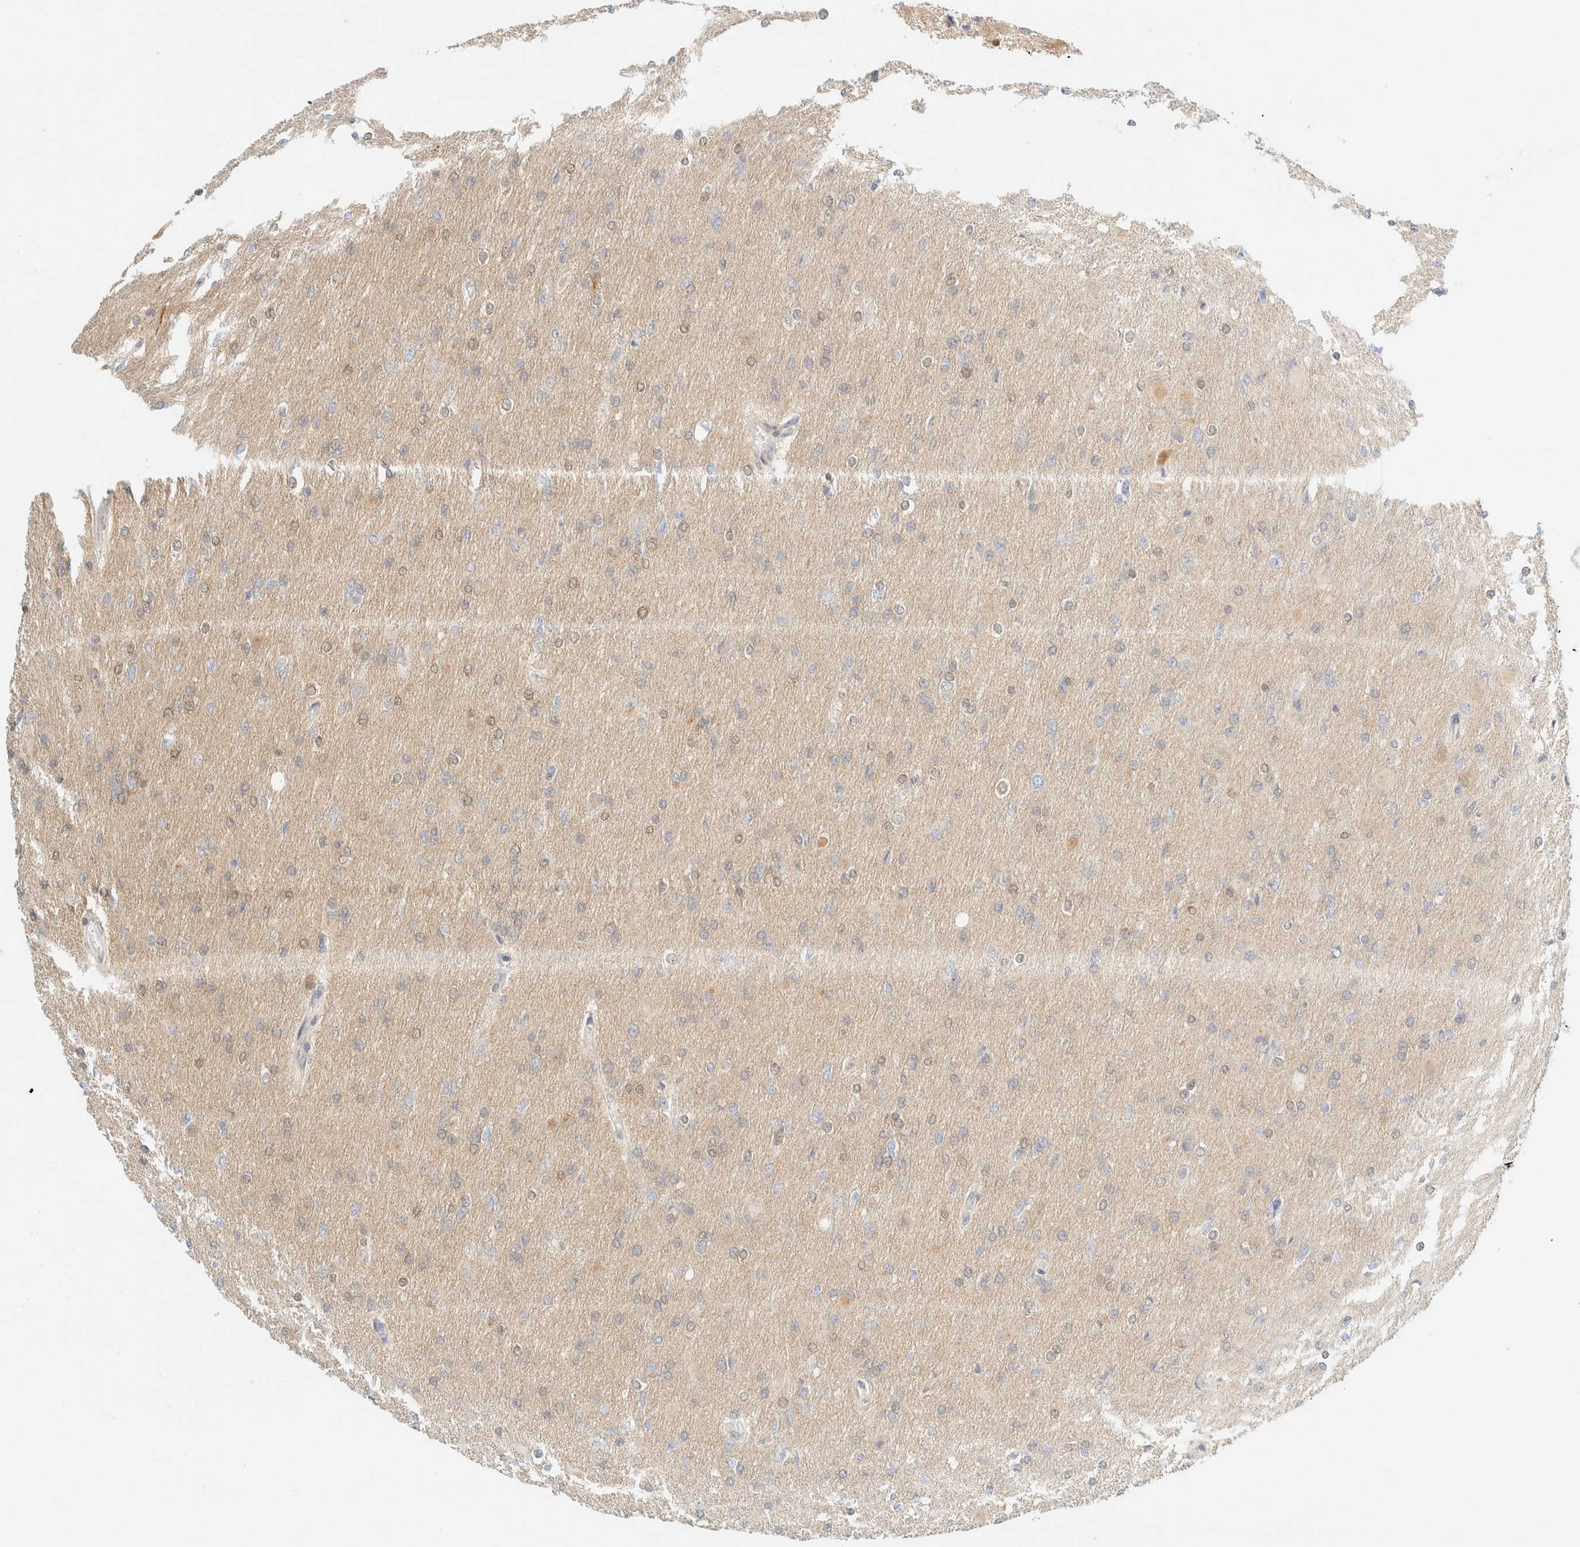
{"staining": {"intensity": "weak", "quantity": "25%-75%", "location": "cytoplasmic/membranous,nuclear"}, "tissue": "glioma", "cell_type": "Tumor cells", "image_type": "cancer", "snomed": [{"axis": "morphology", "description": "Glioma, malignant, High grade"}, {"axis": "topography", "description": "Cerebral cortex"}], "caption": "Immunohistochemistry (IHC) of human malignant glioma (high-grade) exhibits low levels of weak cytoplasmic/membranous and nuclear expression in approximately 25%-75% of tumor cells.", "gene": "PCYT2", "patient": {"sex": "female", "age": 36}}